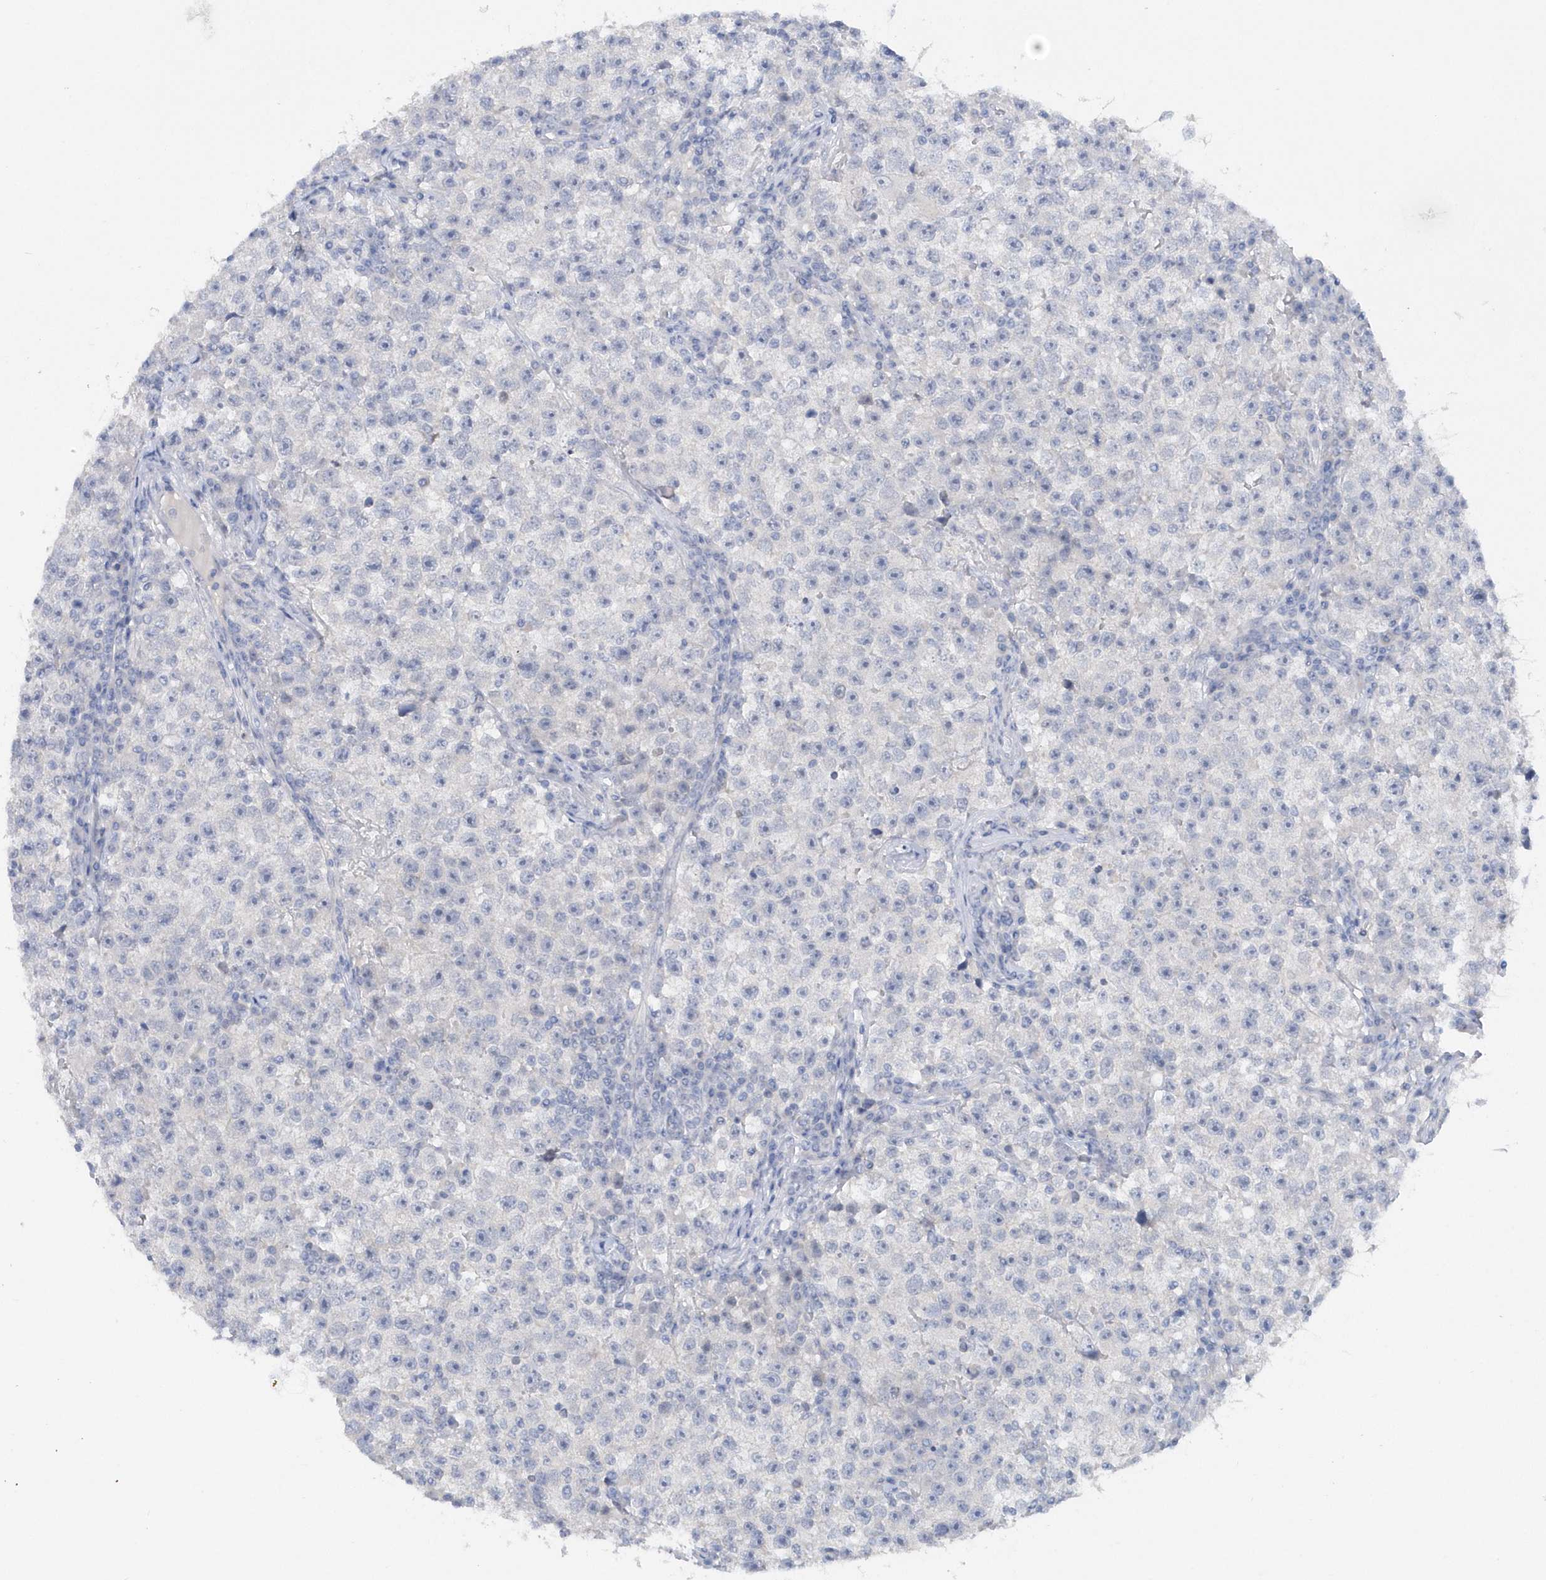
{"staining": {"intensity": "negative", "quantity": "none", "location": "none"}, "tissue": "testis cancer", "cell_type": "Tumor cells", "image_type": "cancer", "snomed": [{"axis": "morphology", "description": "Seminoma, NOS"}, {"axis": "topography", "description": "Testis"}], "caption": "Immunohistochemistry (IHC) micrograph of neoplastic tissue: testis cancer (seminoma) stained with DAB (3,3'-diaminobenzidine) reveals no significant protein staining in tumor cells.", "gene": "RPE", "patient": {"sex": "male", "age": 22}}